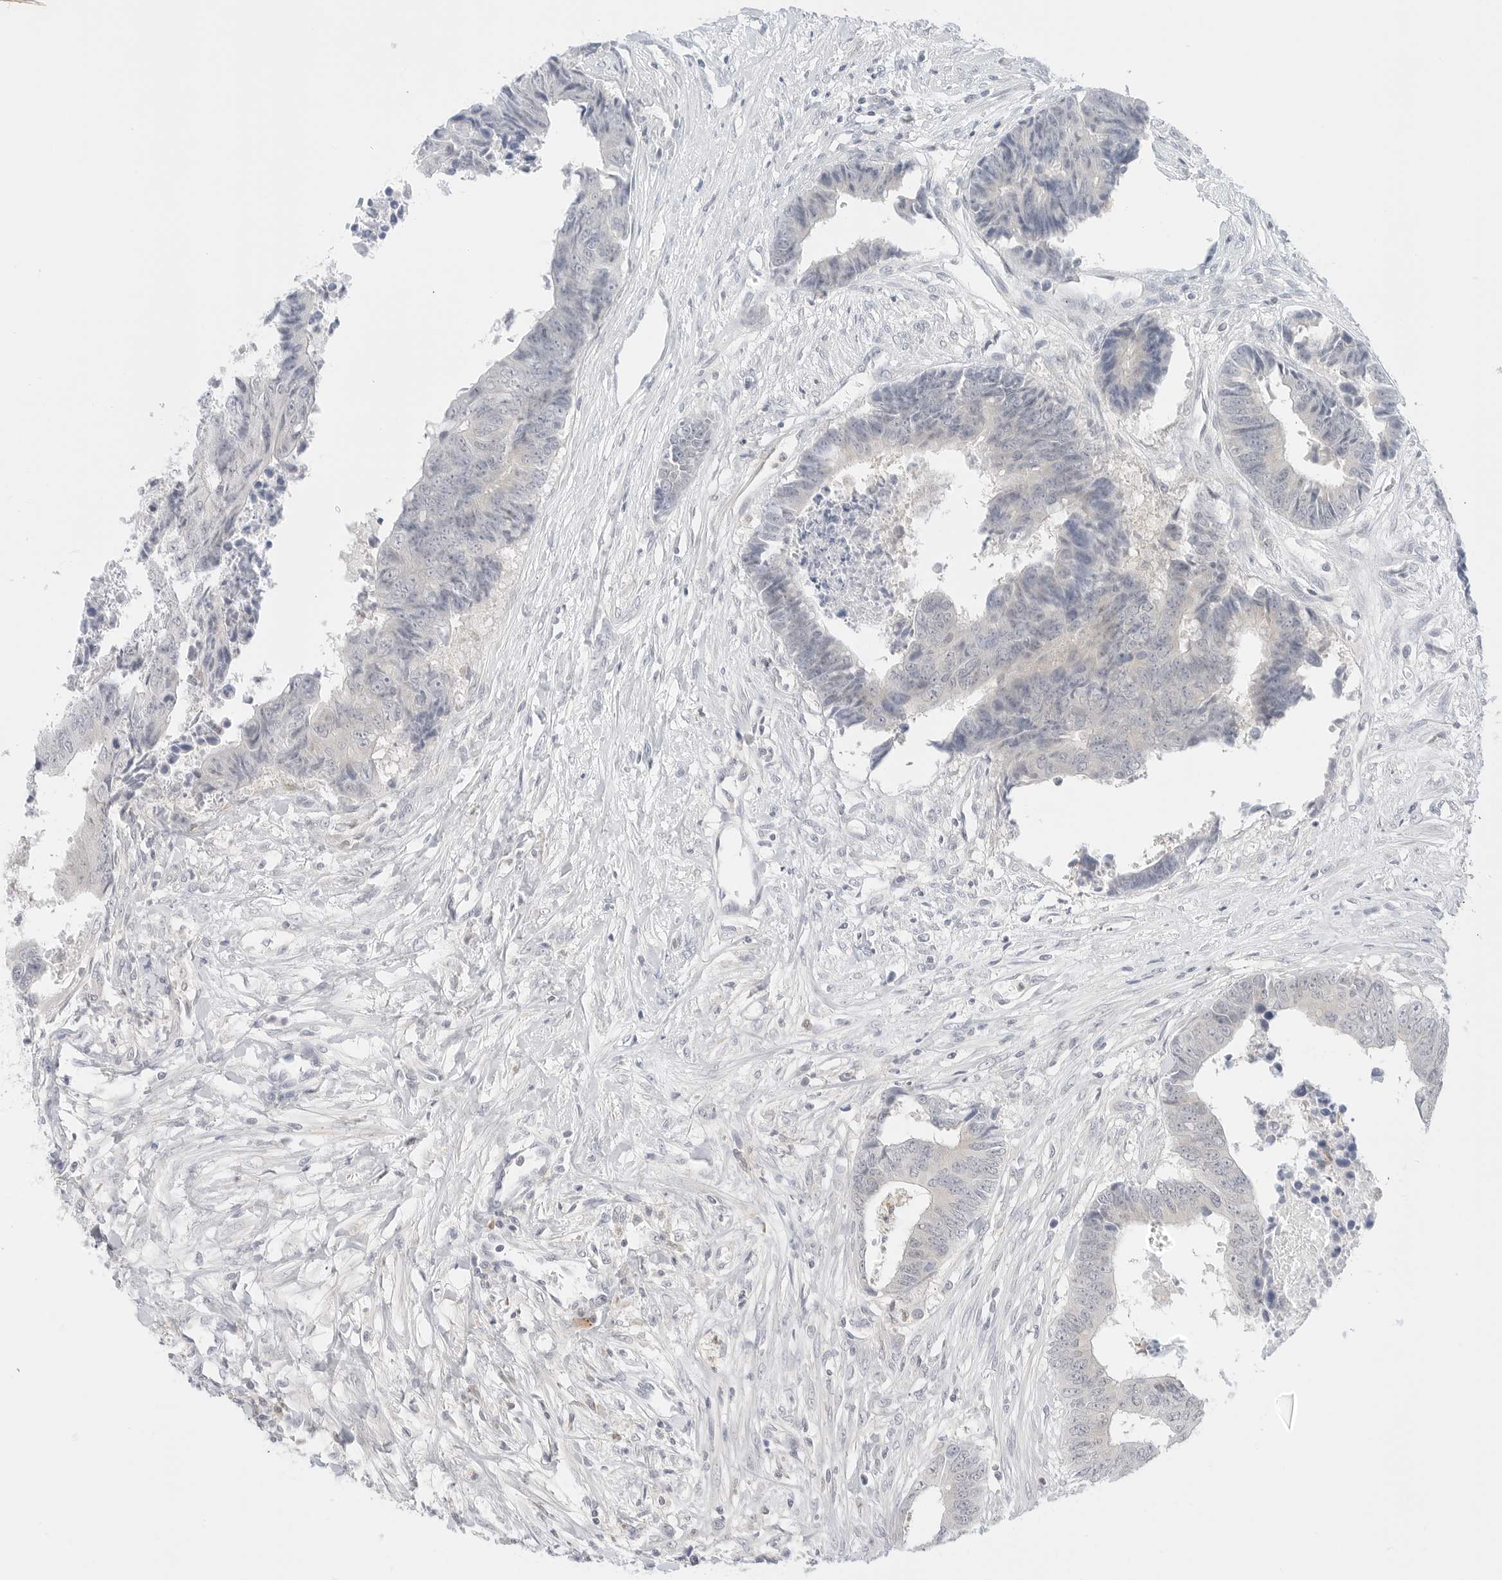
{"staining": {"intensity": "negative", "quantity": "none", "location": "none"}, "tissue": "colorectal cancer", "cell_type": "Tumor cells", "image_type": "cancer", "snomed": [{"axis": "morphology", "description": "Adenocarcinoma, NOS"}, {"axis": "topography", "description": "Rectum"}], "caption": "Protein analysis of colorectal cancer displays no significant staining in tumor cells.", "gene": "GNAS", "patient": {"sex": "male", "age": 84}}